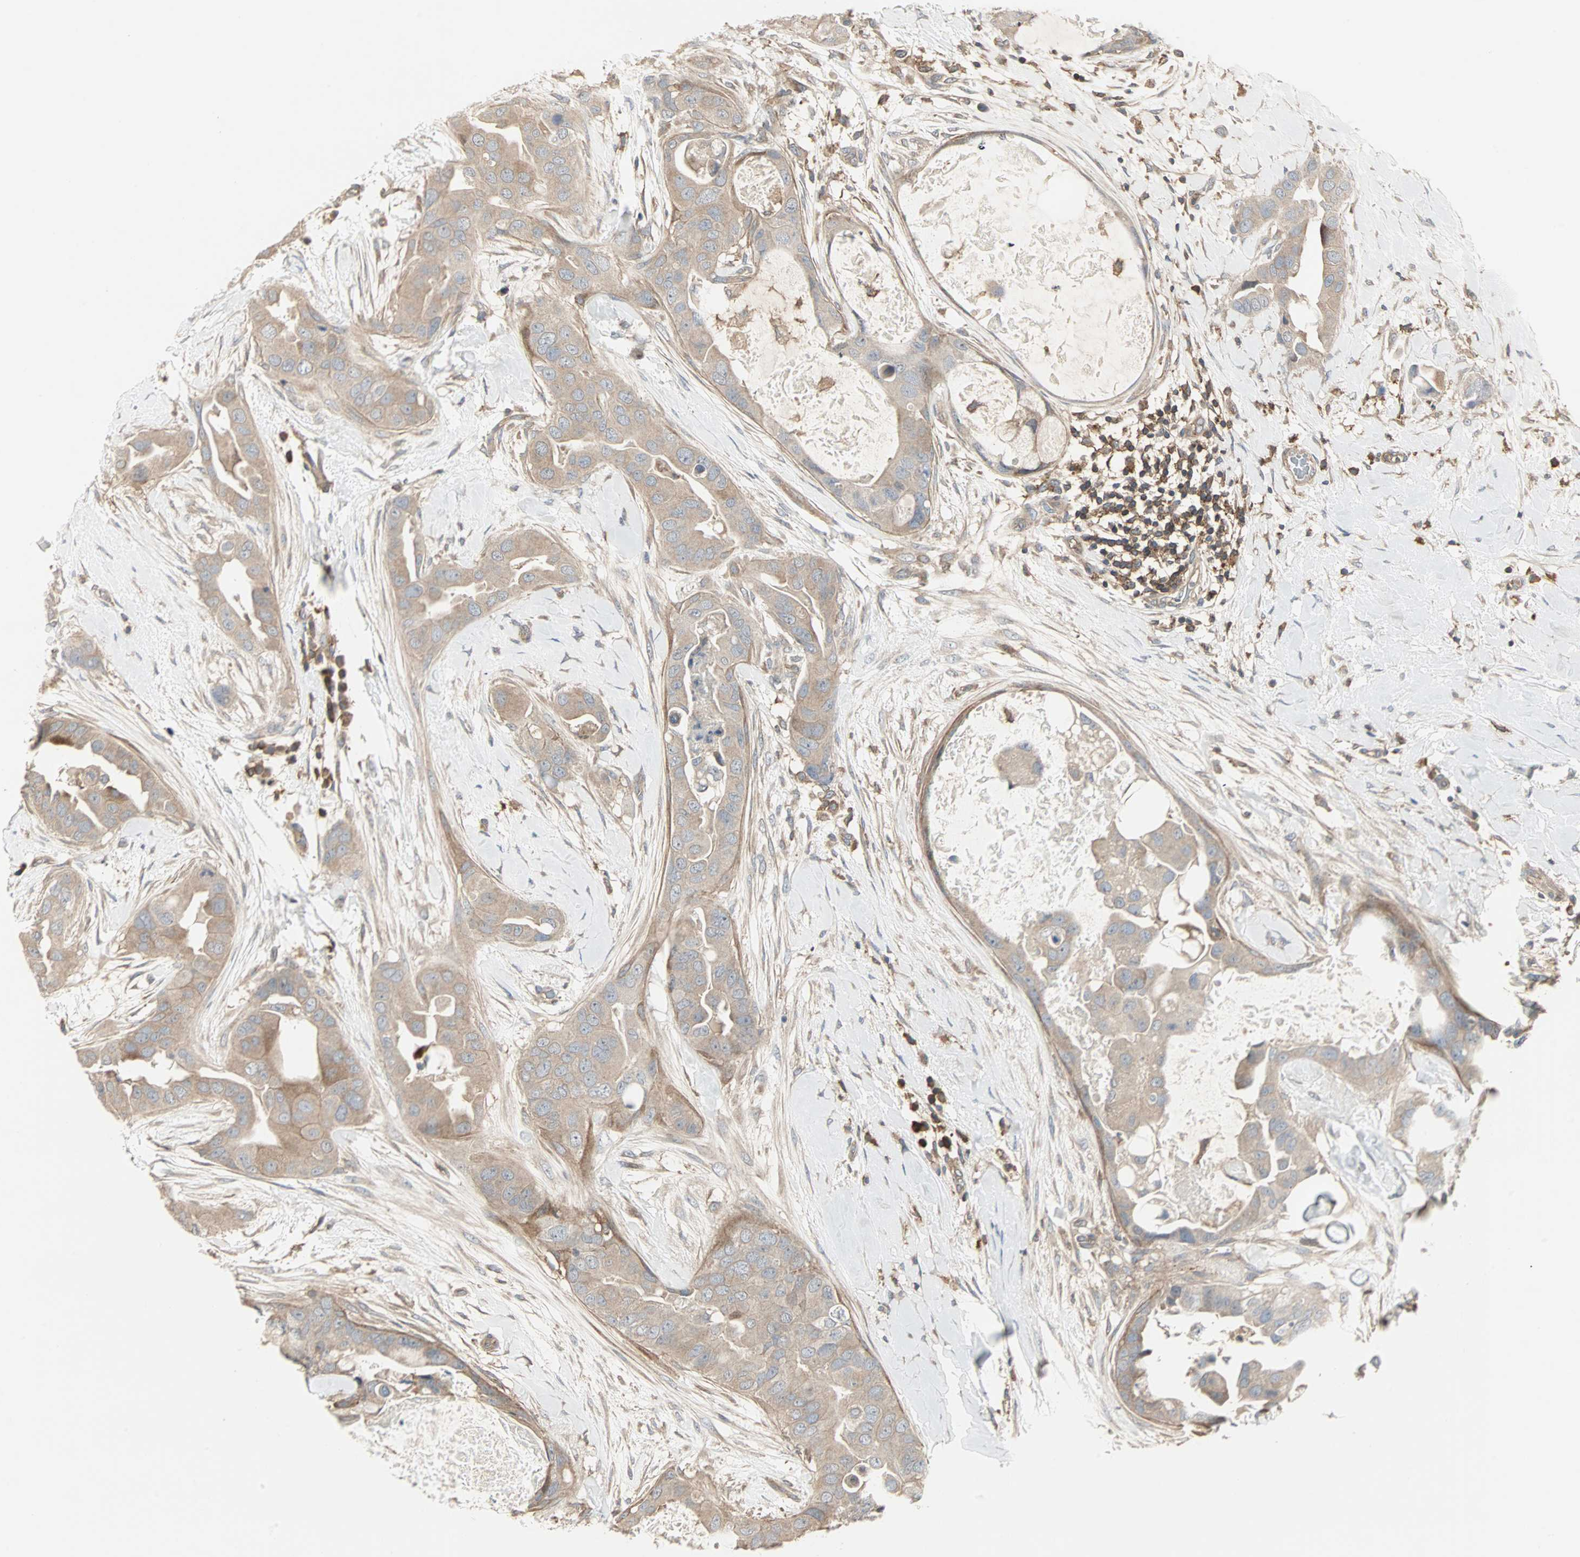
{"staining": {"intensity": "weak", "quantity": ">75%", "location": "cytoplasmic/membranous"}, "tissue": "breast cancer", "cell_type": "Tumor cells", "image_type": "cancer", "snomed": [{"axis": "morphology", "description": "Duct carcinoma"}, {"axis": "topography", "description": "Breast"}], "caption": "Immunohistochemistry photomicrograph of neoplastic tissue: human infiltrating ductal carcinoma (breast) stained using immunohistochemistry exhibits low levels of weak protein expression localized specifically in the cytoplasmic/membranous of tumor cells, appearing as a cytoplasmic/membranous brown color.", "gene": "GNAI2", "patient": {"sex": "female", "age": 40}}